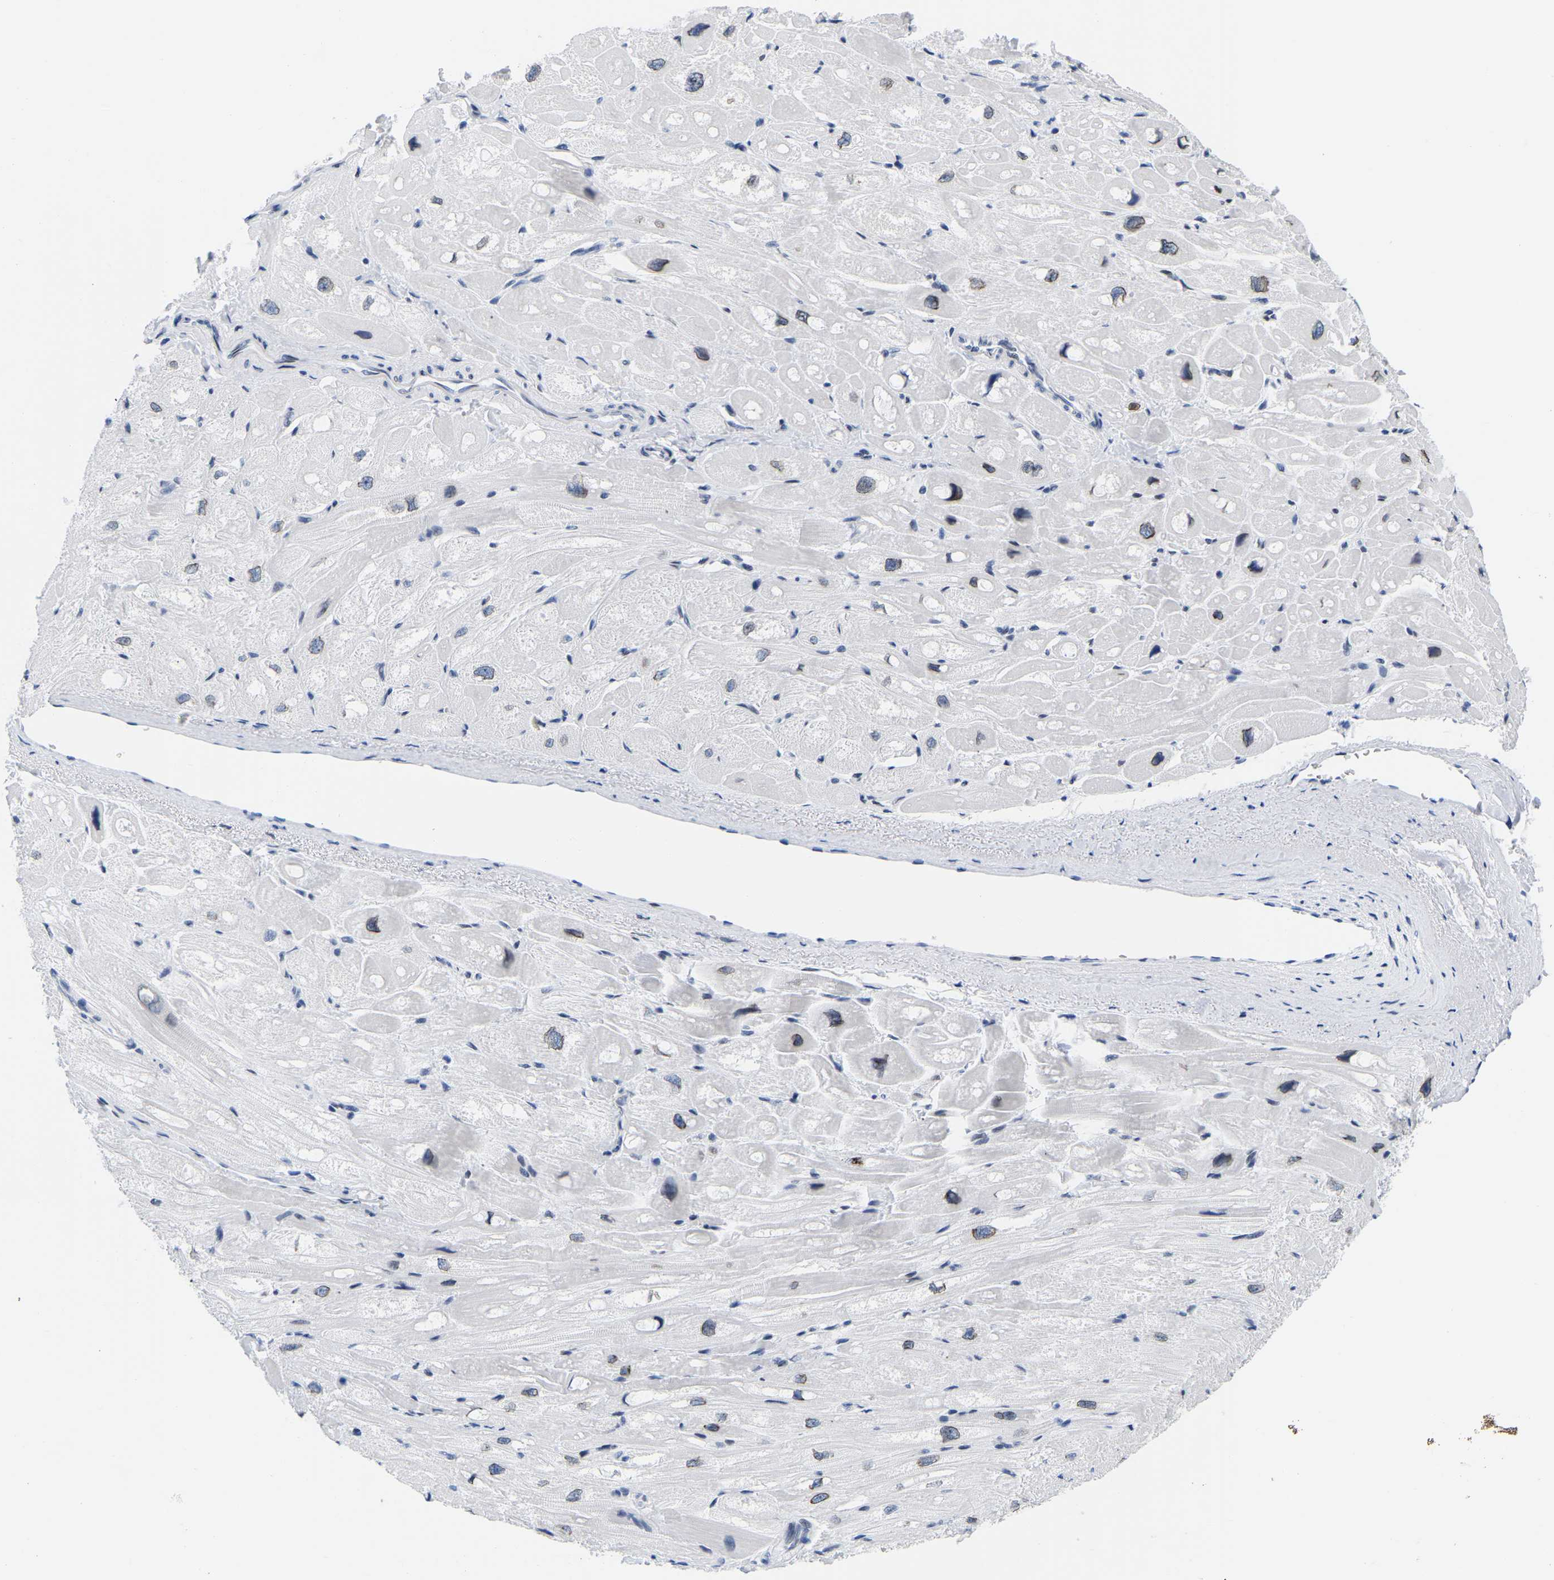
{"staining": {"intensity": "weak", "quantity": "25%-75%", "location": "nuclear"}, "tissue": "heart muscle", "cell_type": "Cardiomyocytes", "image_type": "normal", "snomed": [{"axis": "morphology", "description": "Normal tissue, NOS"}, {"axis": "topography", "description": "Heart"}], "caption": "Cardiomyocytes exhibit low levels of weak nuclear positivity in about 25%-75% of cells in normal heart muscle. The staining was performed using DAB (3,3'-diaminobenzidine), with brown indicating positive protein expression. Nuclei are stained blue with hematoxylin.", "gene": "UPK3A", "patient": {"sex": "male", "age": 49}}